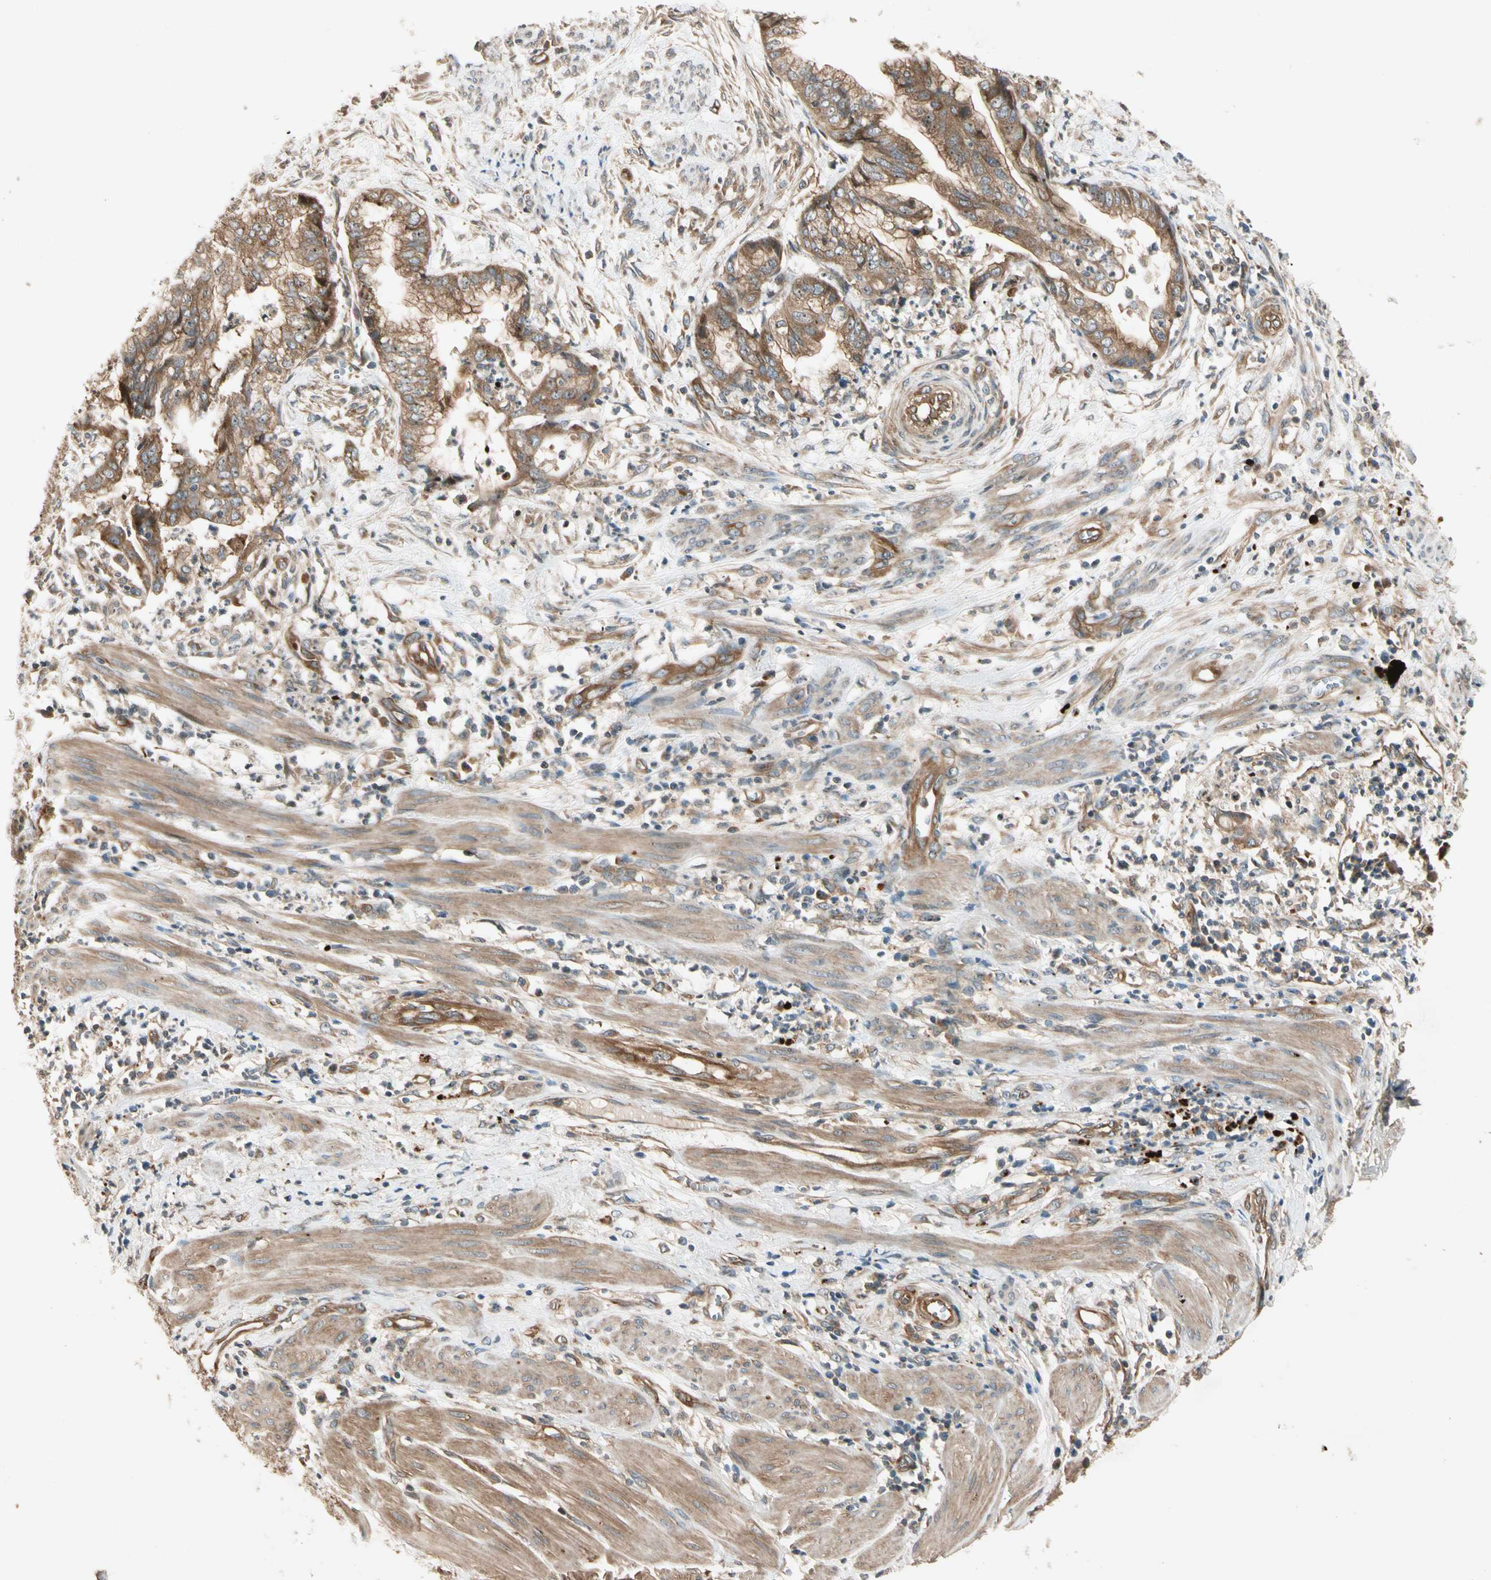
{"staining": {"intensity": "weak", "quantity": ">75%", "location": "cytoplasmic/membranous"}, "tissue": "endometrial cancer", "cell_type": "Tumor cells", "image_type": "cancer", "snomed": [{"axis": "morphology", "description": "Necrosis, NOS"}, {"axis": "morphology", "description": "Adenocarcinoma, NOS"}, {"axis": "topography", "description": "Endometrium"}], "caption": "An image showing weak cytoplasmic/membranous staining in about >75% of tumor cells in endometrial cancer (adenocarcinoma), as visualized by brown immunohistochemical staining.", "gene": "ROCK2", "patient": {"sex": "female", "age": 79}}